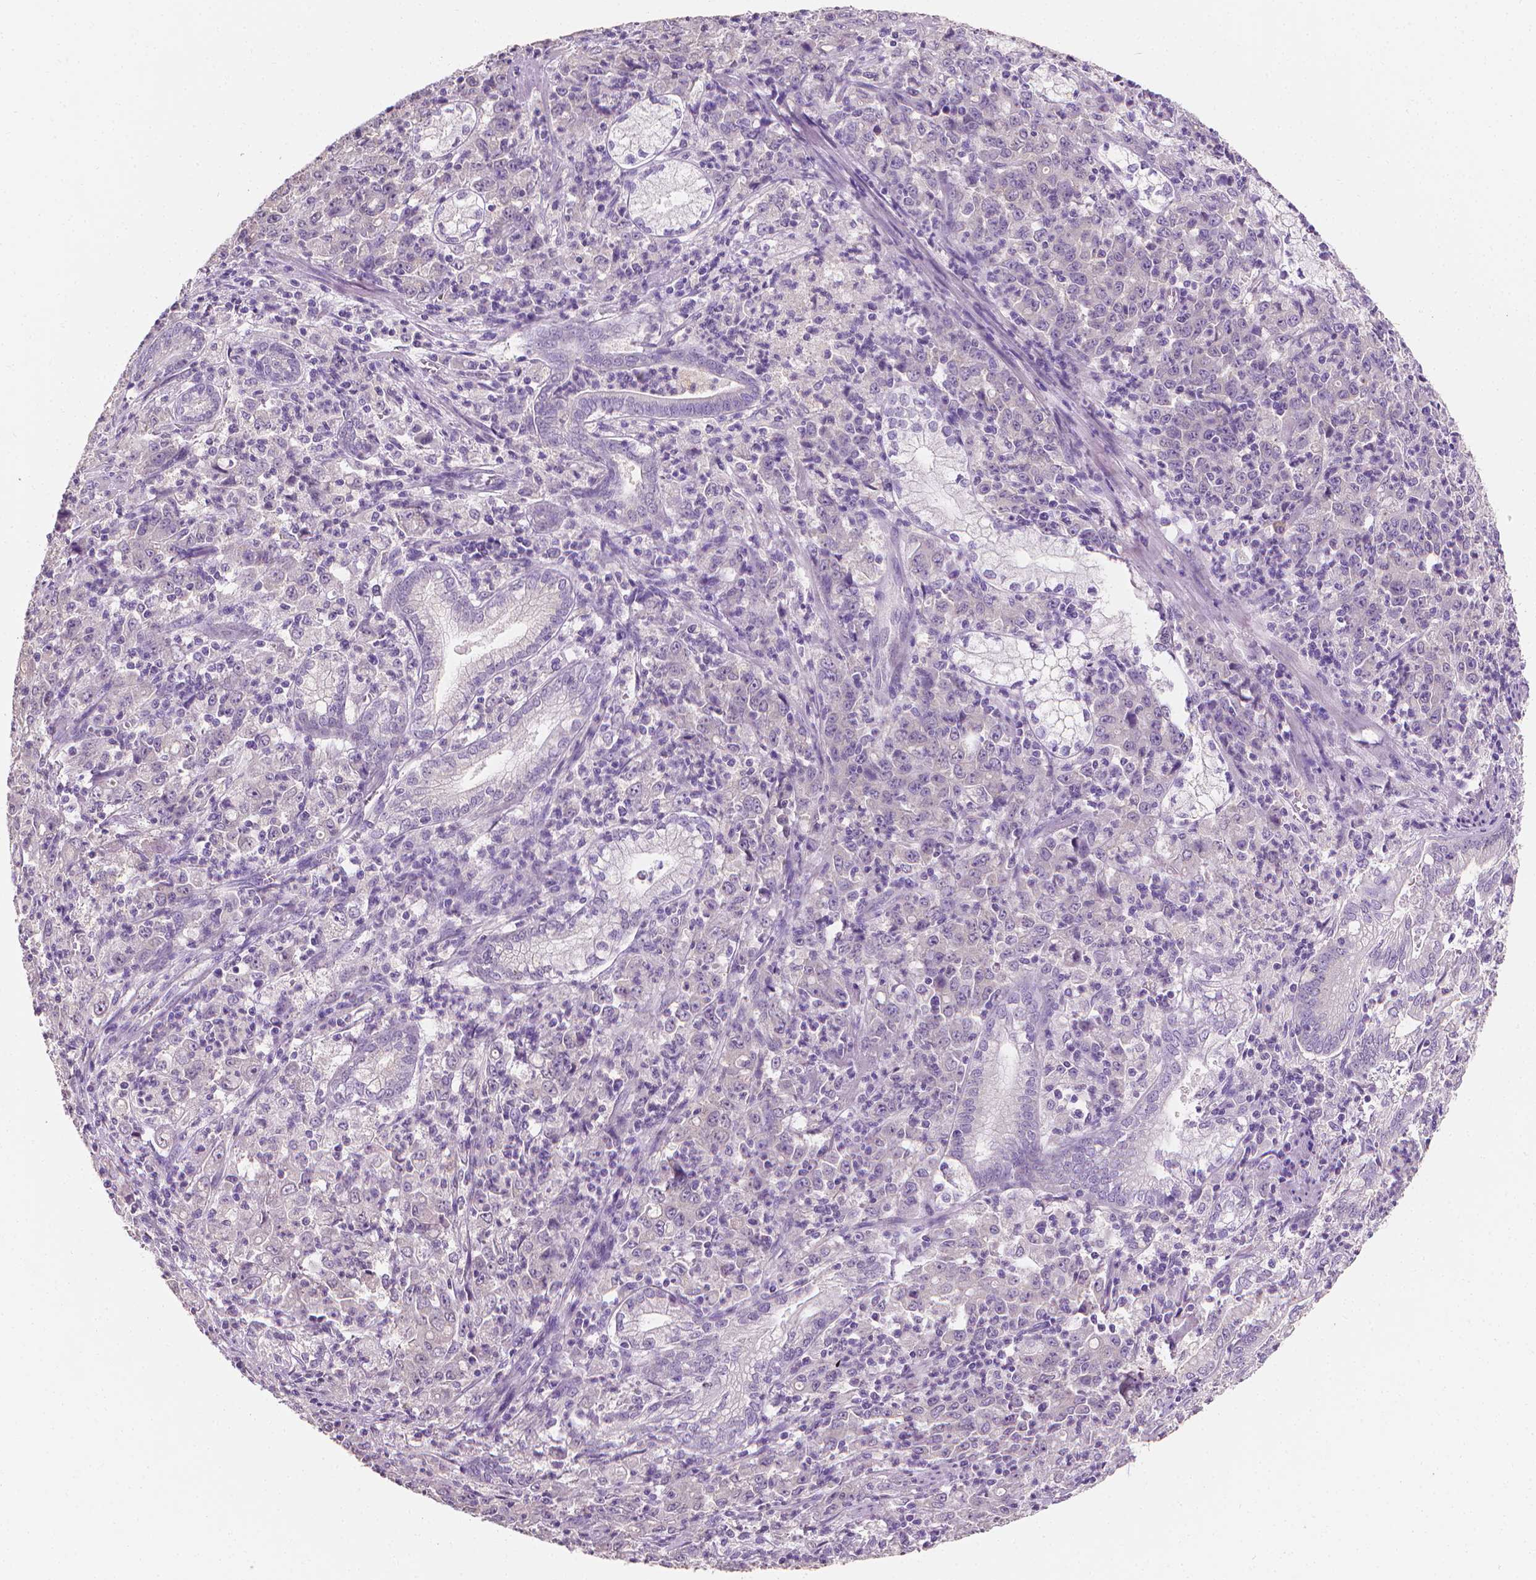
{"staining": {"intensity": "negative", "quantity": "none", "location": "none"}, "tissue": "stomach cancer", "cell_type": "Tumor cells", "image_type": "cancer", "snomed": [{"axis": "morphology", "description": "Adenocarcinoma, NOS"}, {"axis": "topography", "description": "Stomach, lower"}], "caption": "There is no significant positivity in tumor cells of stomach cancer.", "gene": "FASN", "patient": {"sex": "female", "age": 71}}